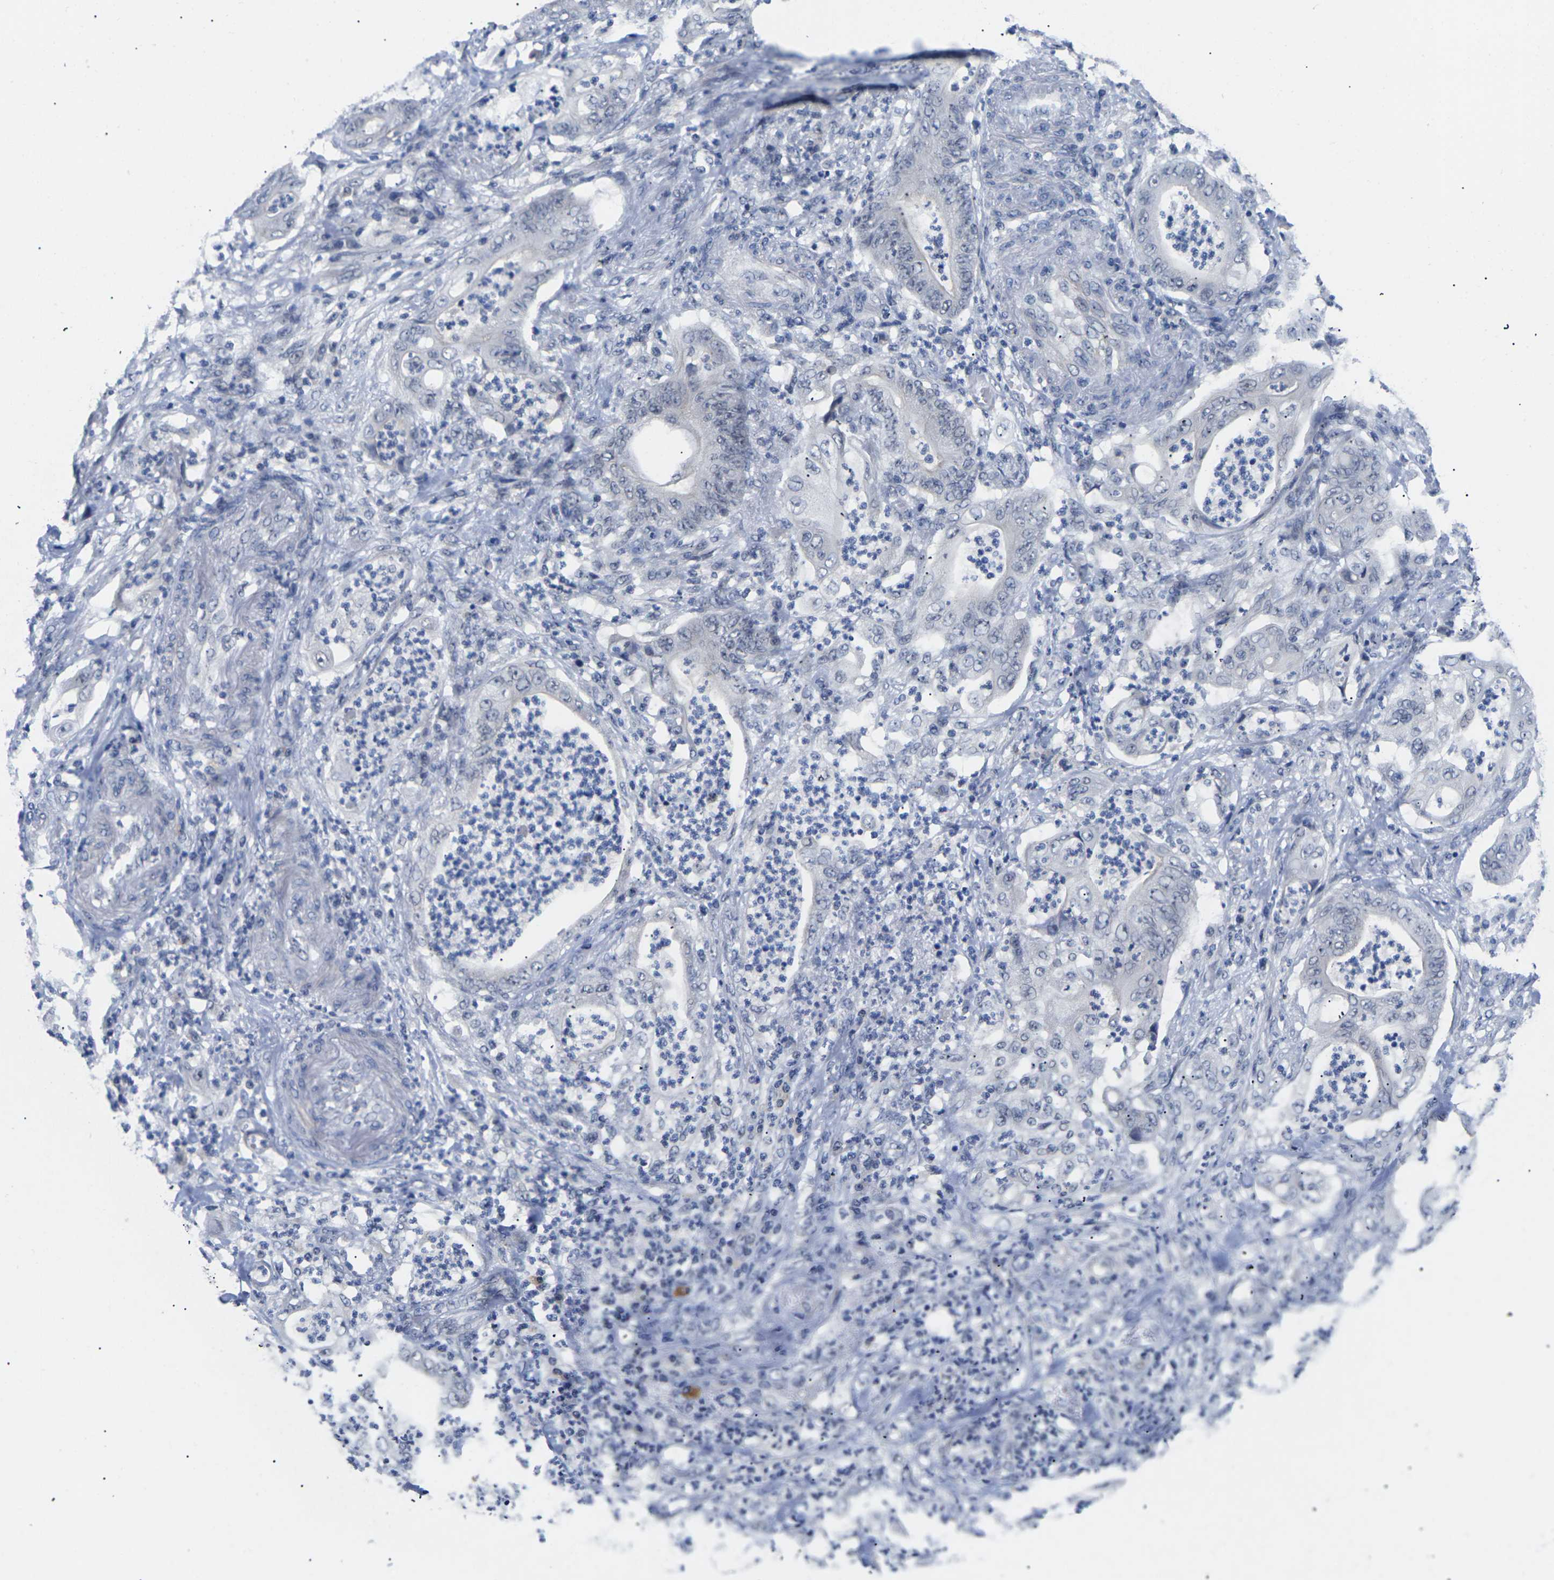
{"staining": {"intensity": "negative", "quantity": "none", "location": "none"}, "tissue": "stomach cancer", "cell_type": "Tumor cells", "image_type": "cancer", "snomed": [{"axis": "morphology", "description": "Adenocarcinoma, NOS"}, {"axis": "topography", "description": "Stomach"}], "caption": "Adenocarcinoma (stomach) was stained to show a protein in brown. There is no significant staining in tumor cells. (DAB (3,3'-diaminobenzidine) immunohistochemistry with hematoxylin counter stain).", "gene": "ST6GAL2", "patient": {"sex": "female", "age": 73}}